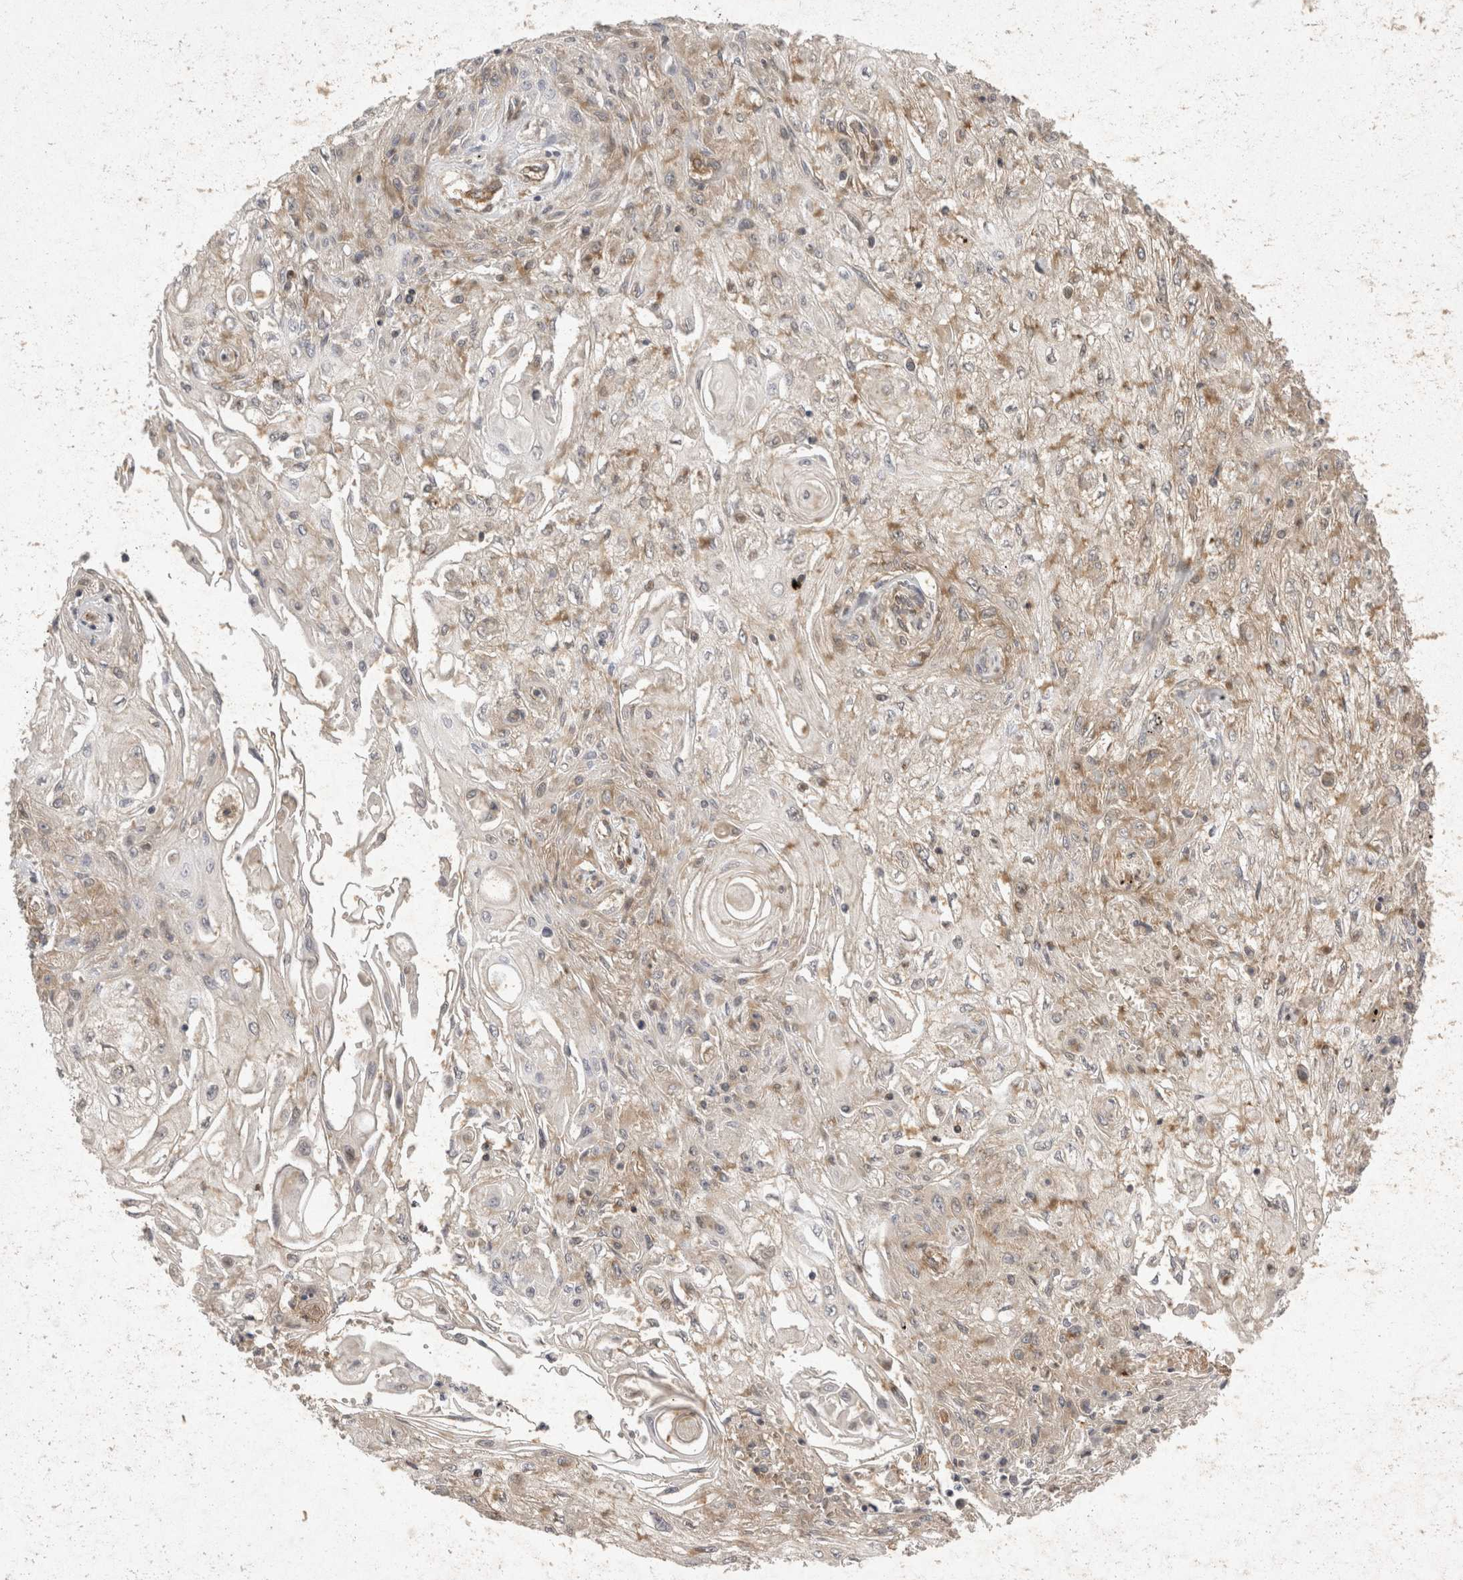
{"staining": {"intensity": "weak", "quantity": "<25%", "location": "cytoplasmic/membranous"}, "tissue": "skin cancer", "cell_type": "Tumor cells", "image_type": "cancer", "snomed": [{"axis": "morphology", "description": "Squamous cell carcinoma, NOS"}, {"axis": "morphology", "description": "Squamous cell carcinoma, metastatic, NOS"}, {"axis": "topography", "description": "Skin"}, {"axis": "topography", "description": "Lymph node"}], "caption": "The image displays no staining of tumor cells in skin metastatic squamous cell carcinoma.", "gene": "EIF4G3", "patient": {"sex": "male", "age": 75}}